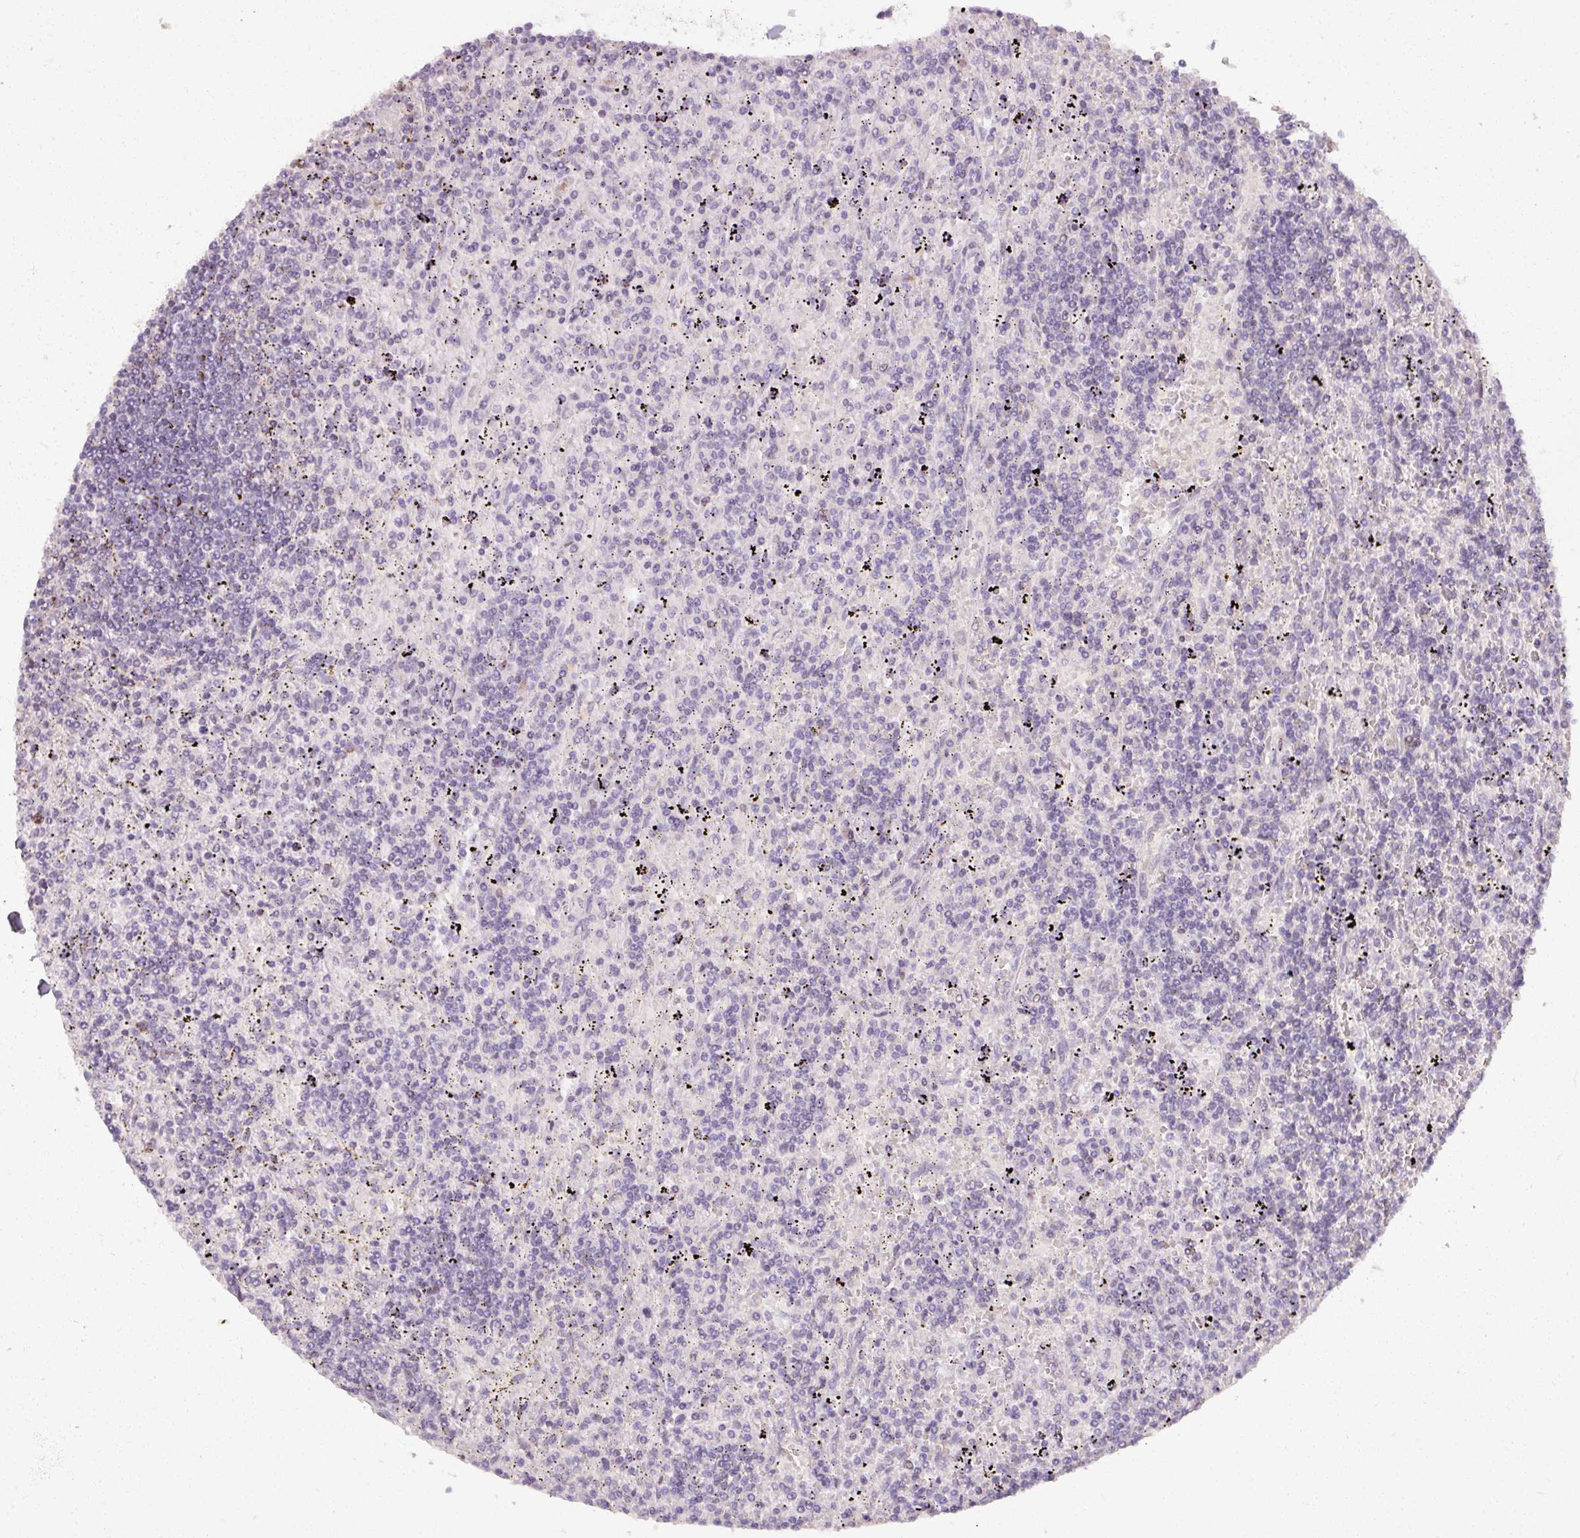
{"staining": {"intensity": "negative", "quantity": "none", "location": "none"}, "tissue": "lymphoma", "cell_type": "Tumor cells", "image_type": "cancer", "snomed": [{"axis": "morphology", "description": "Malignant lymphoma, non-Hodgkin's type, Low grade"}, {"axis": "topography", "description": "Spleen"}], "caption": "This is a histopathology image of immunohistochemistry (IHC) staining of lymphoma, which shows no positivity in tumor cells. (Stains: DAB immunohistochemistry (IHC) with hematoxylin counter stain, Microscopy: brightfield microscopy at high magnification).", "gene": "PNMA6A", "patient": {"sex": "male", "age": 76}}